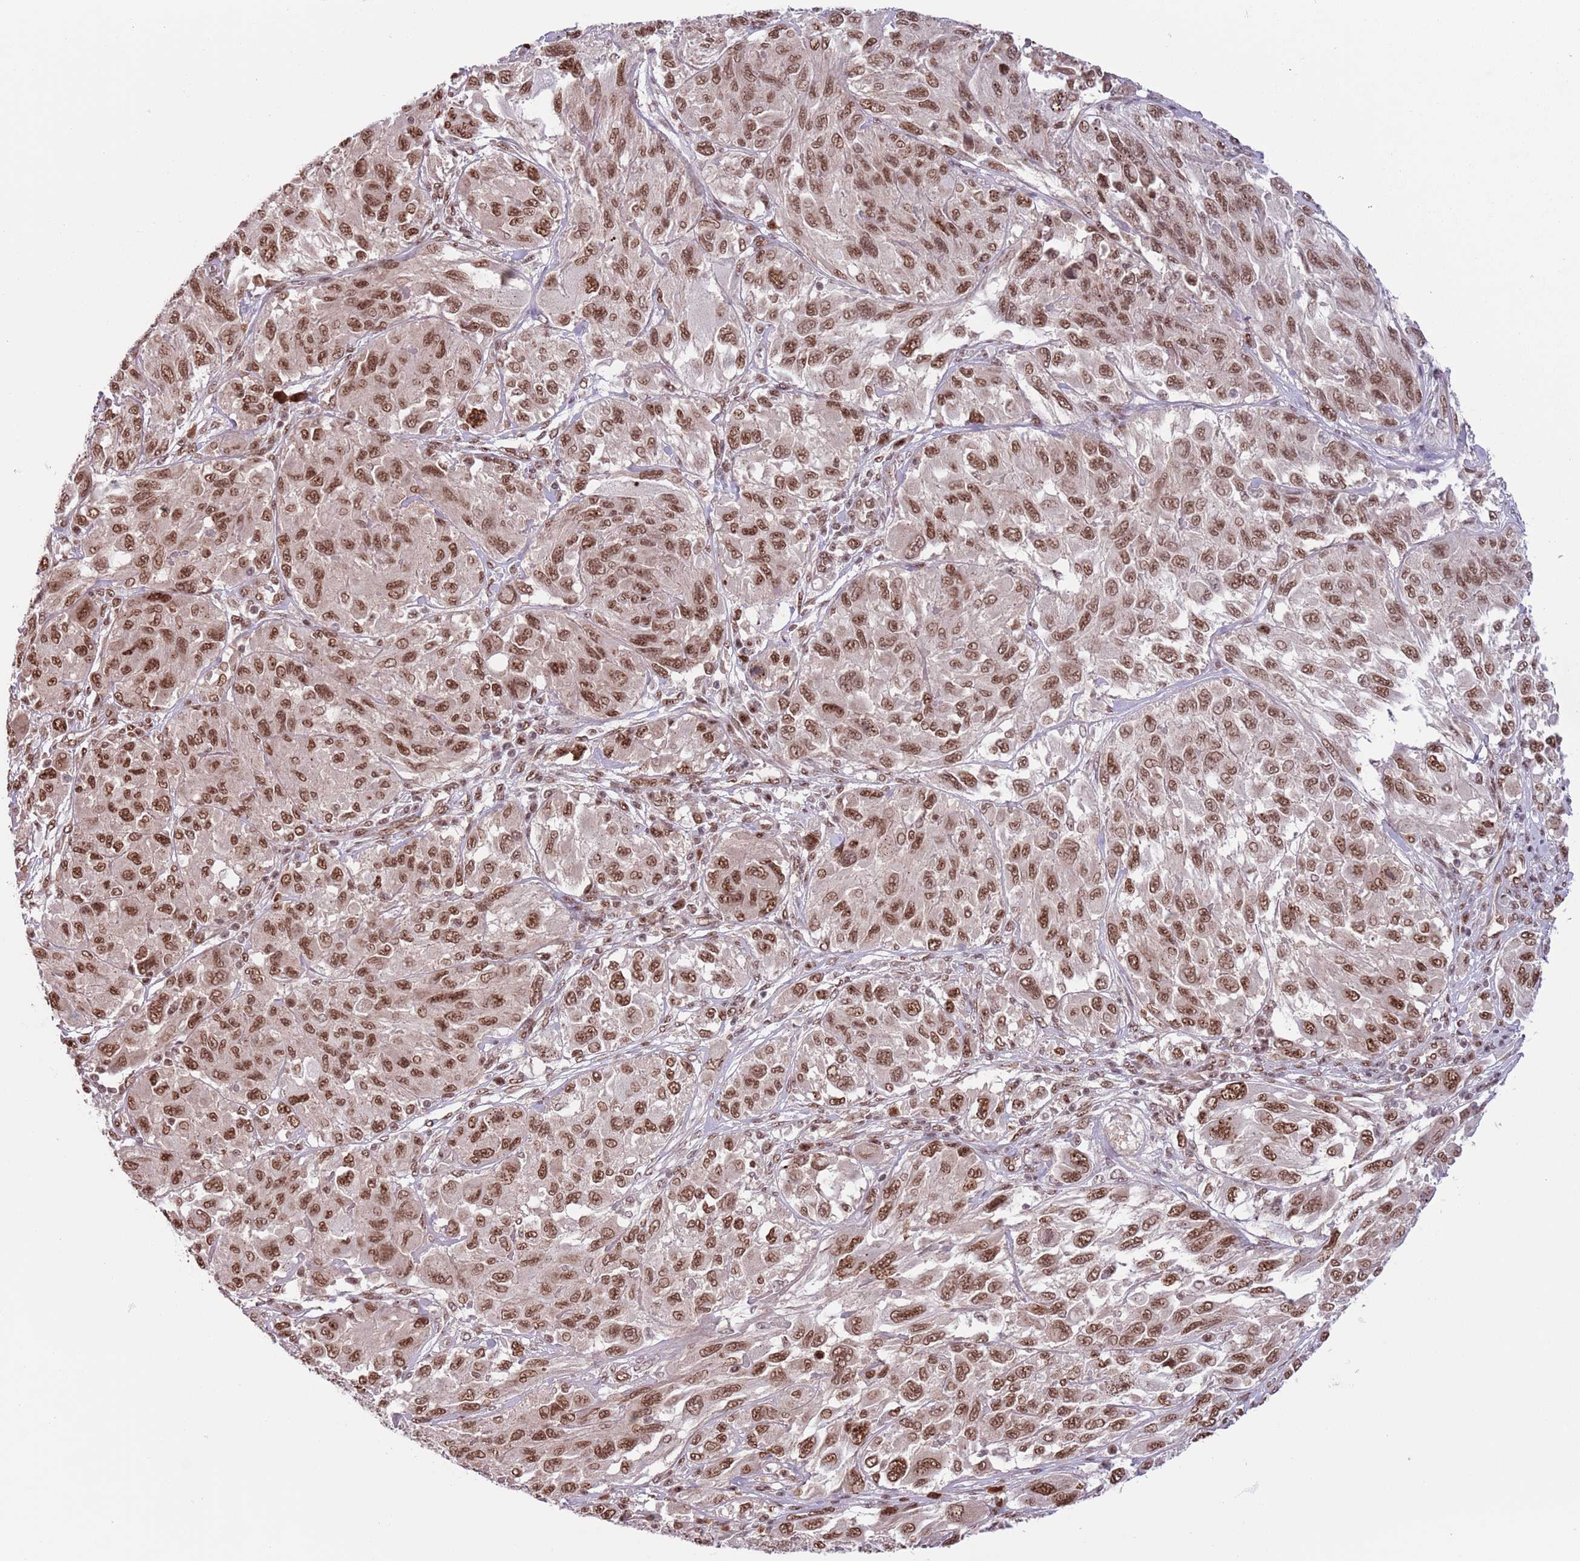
{"staining": {"intensity": "moderate", "quantity": ">75%", "location": "nuclear"}, "tissue": "melanoma", "cell_type": "Tumor cells", "image_type": "cancer", "snomed": [{"axis": "morphology", "description": "Malignant melanoma, NOS"}, {"axis": "topography", "description": "Skin"}], "caption": "Protein expression analysis of human melanoma reveals moderate nuclear expression in about >75% of tumor cells.", "gene": "SIPA1L3", "patient": {"sex": "female", "age": 91}}